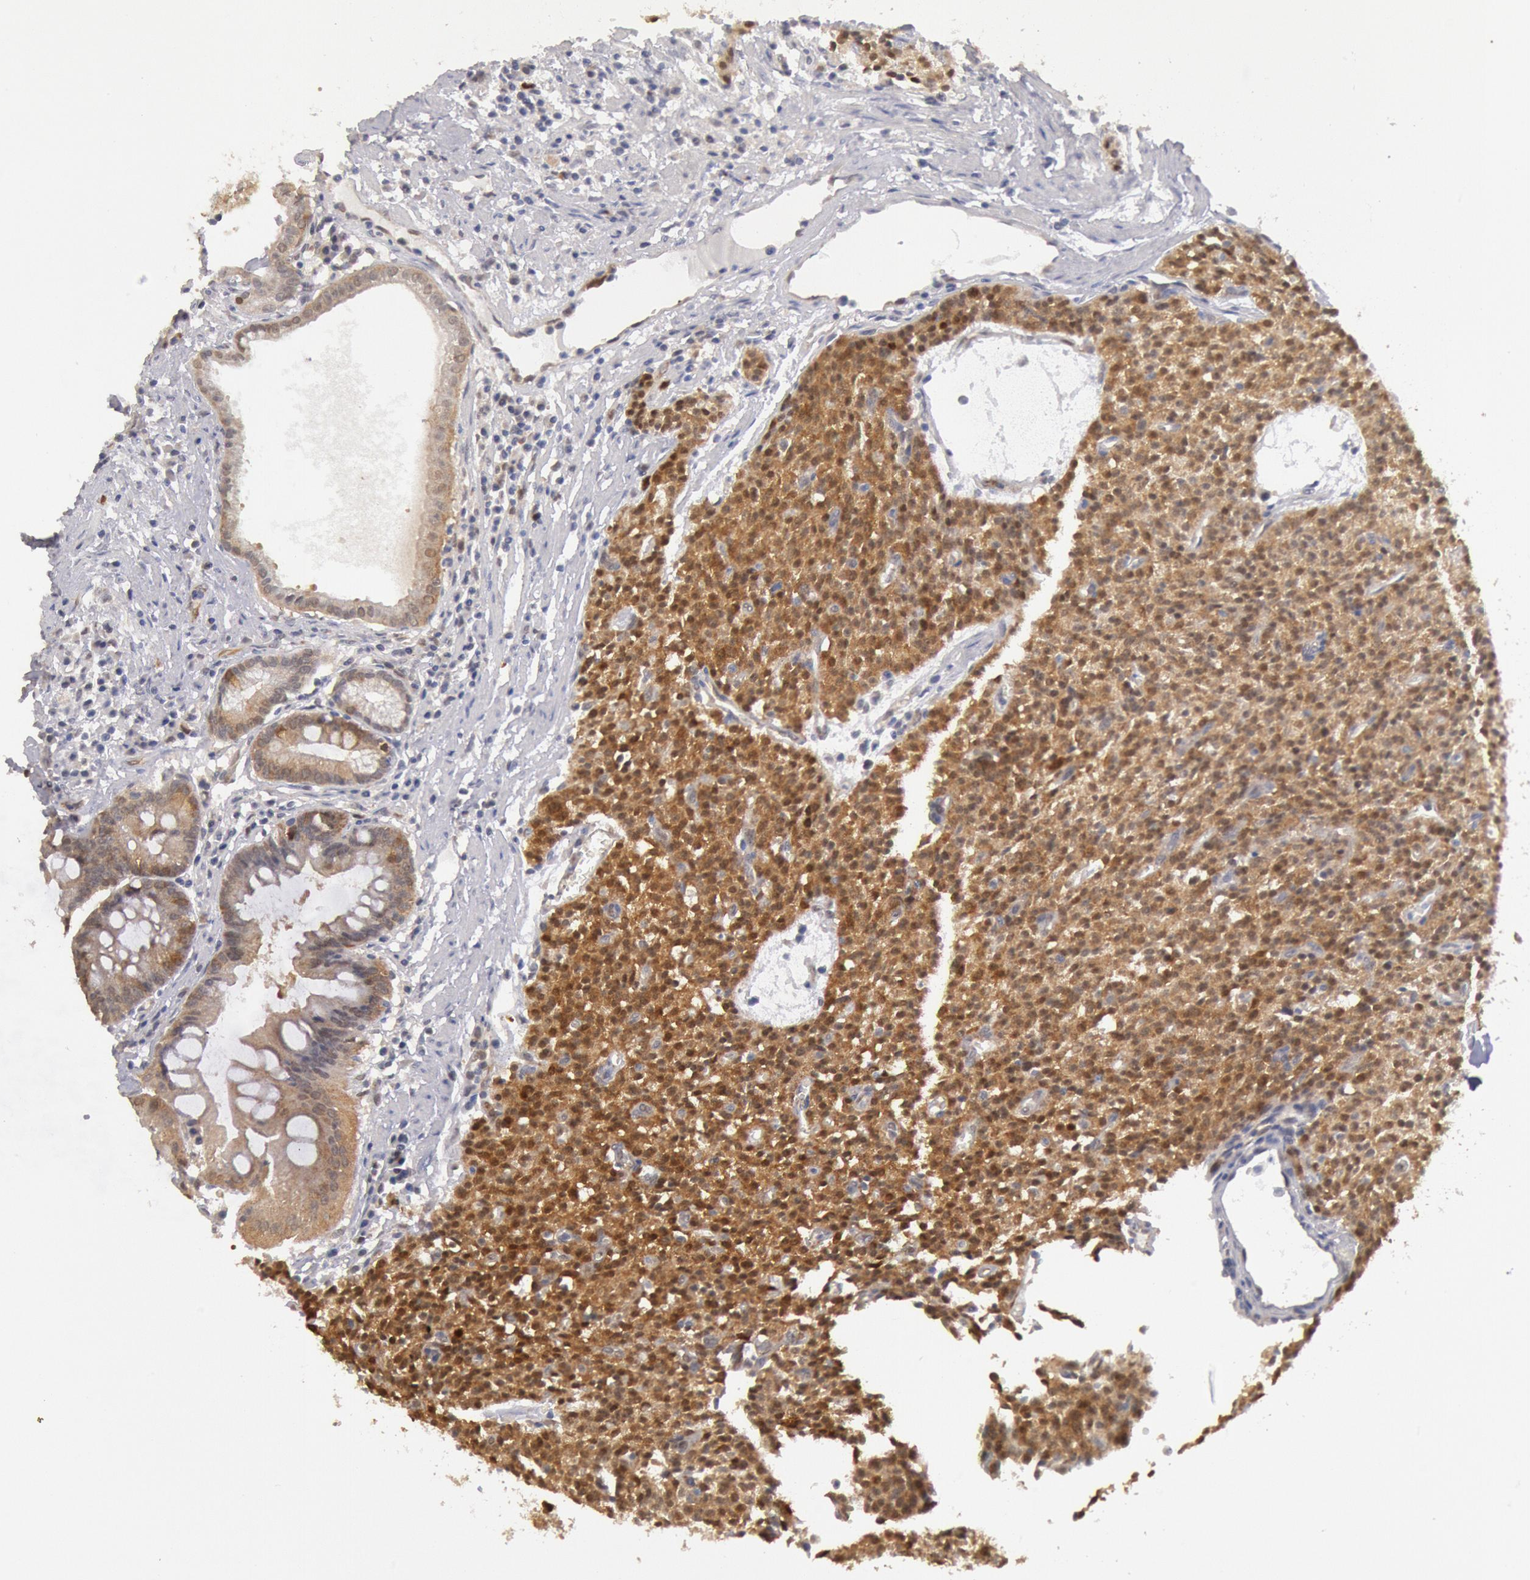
{"staining": {"intensity": "moderate", "quantity": "25%-75%", "location": "cytoplasmic/membranous,nuclear"}, "tissue": "carcinoid", "cell_type": "Tumor cells", "image_type": "cancer", "snomed": [{"axis": "morphology", "description": "Carcinoid, malignant, NOS"}, {"axis": "topography", "description": "Stomach"}], "caption": "Protein expression analysis of malignant carcinoid exhibits moderate cytoplasmic/membranous and nuclear staining in about 25%-75% of tumor cells.", "gene": "DNAJA1", "patient": {"sex": "female", "age": 76}}